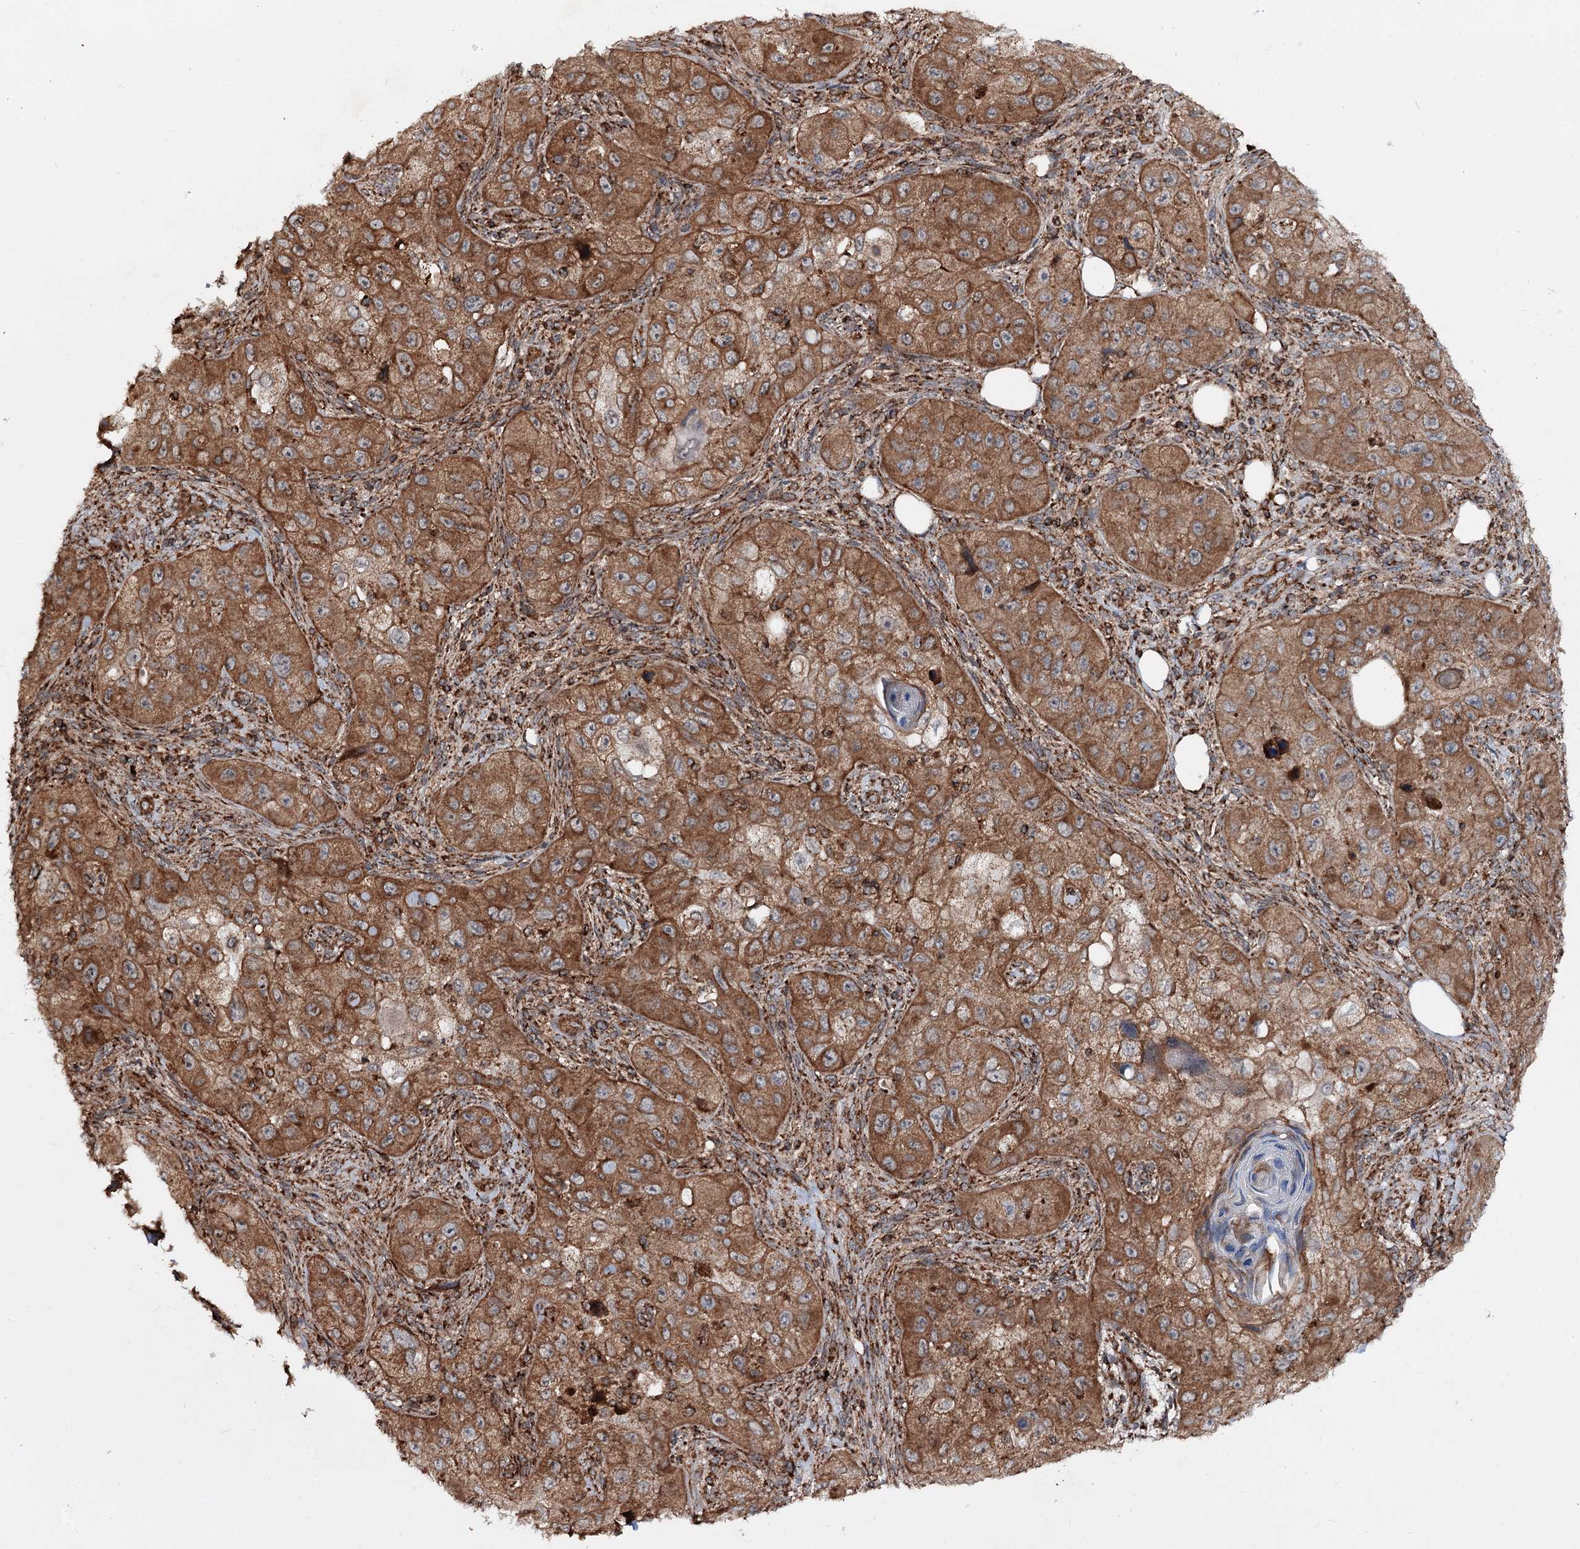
{"staining": {"intensity": "moderate", "quantity": ">75%", "location": "cytoplasmic/membranous"}, "tissue": "skin cancer", "cell_type": "Tumor cells", "image_type": "cancer", "snomed": [{"axis": "morphology", "description": "Squamous cell carcinoma, NOS"}, {"axis": "topography", "description": "Skin"}, {"axis": "topography", "description": "Subcutis"}], "caption": "Squamous cell carcinoma (skin) stained with immunohistochemistry (IHC) demonstrates moderate cytoplasmic/membranous expression in about >75% of tumor cells.", "gene": "FGFR1OP2", "patient": {"sex": "male", "age": 73}}